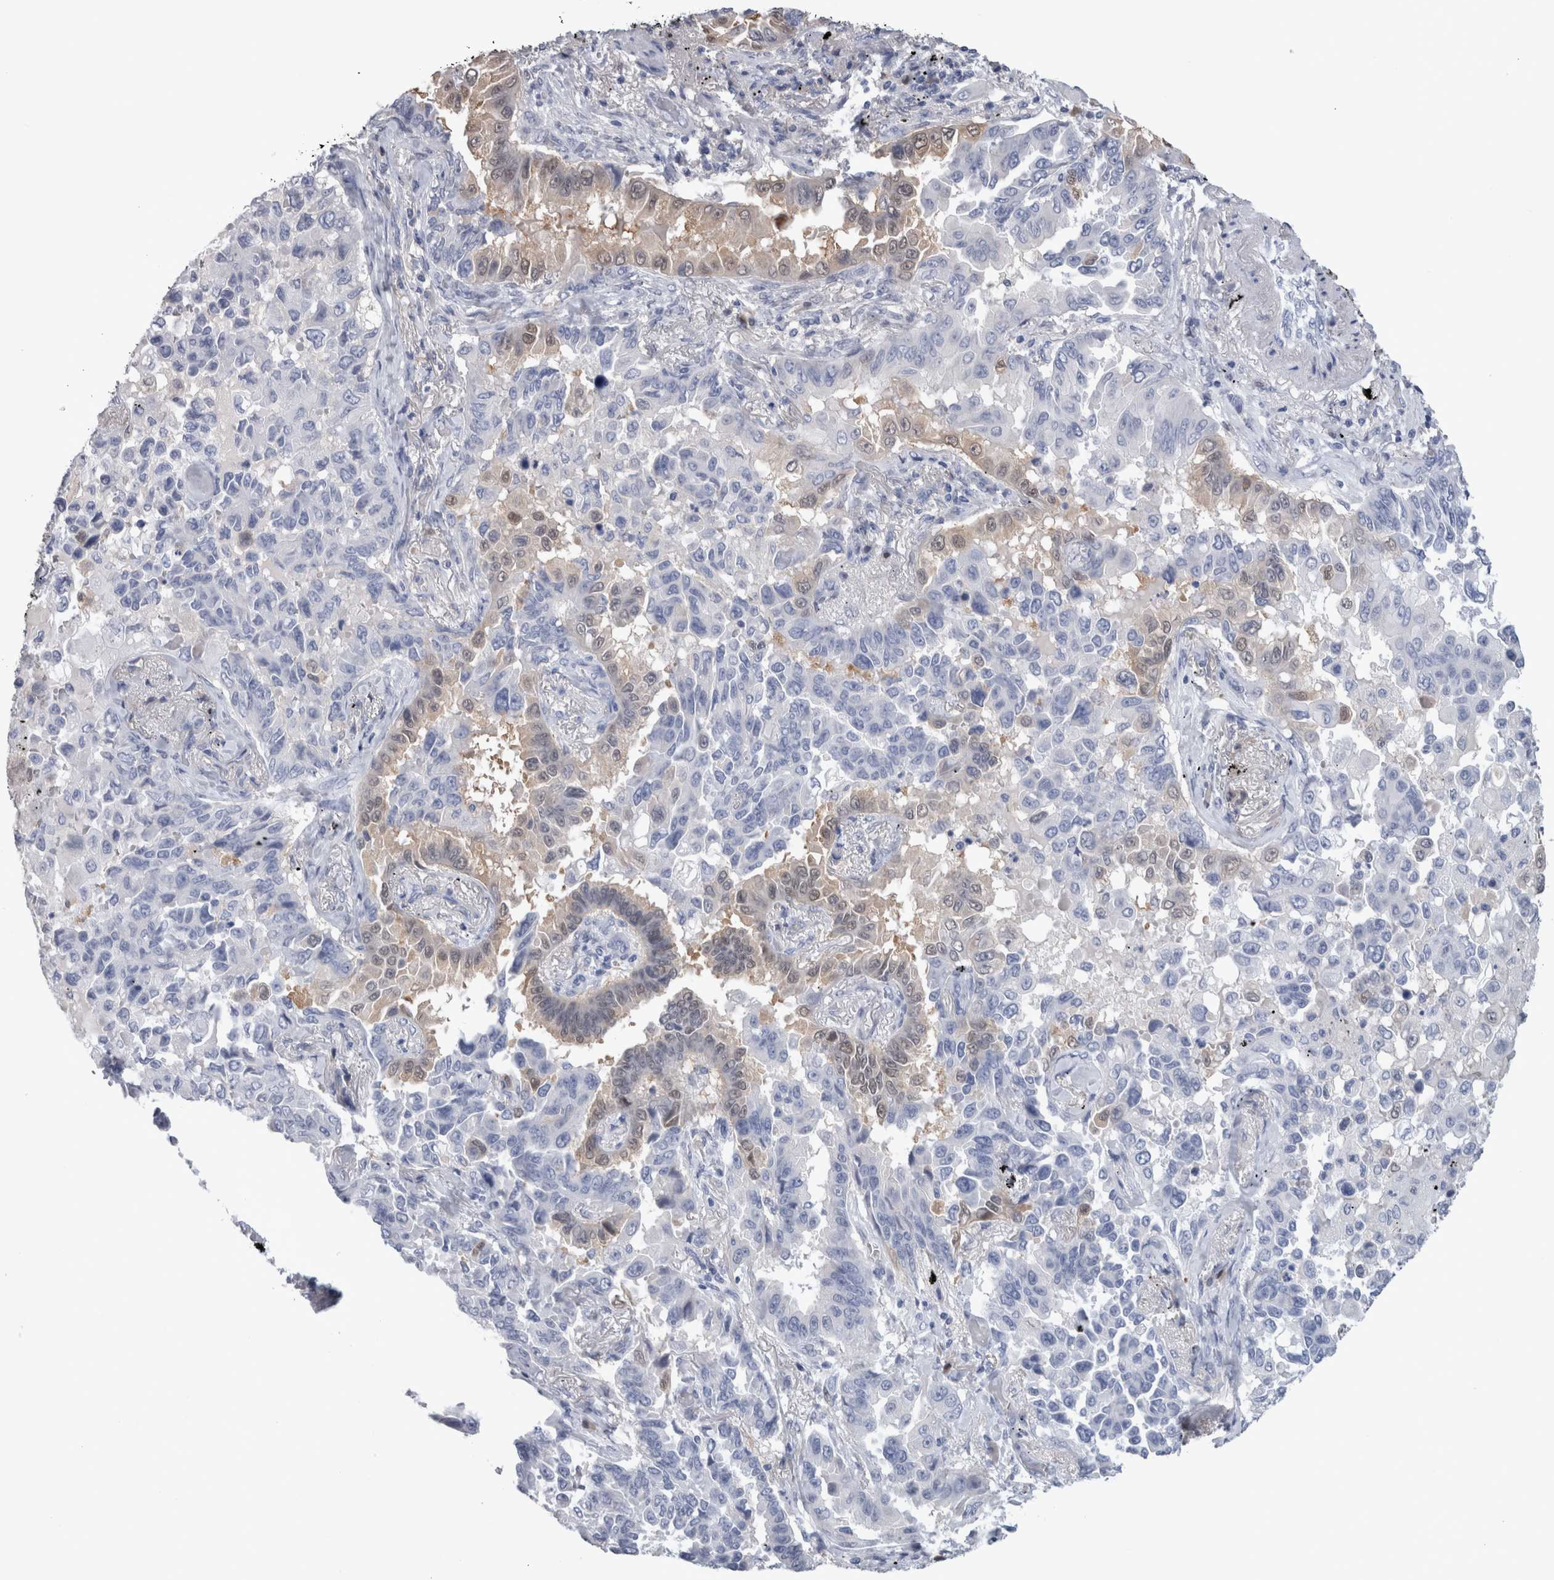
{"staining": {"intensity": "negative", "quantity": "none", "location": "none"}, "tissue": "lung cancer", "cell_type": "Tumor cells", "image_type": "cancer", "snomed": [{"axis": "morphology", "description": "Adenocarcinoma, NOS"}, {"axis": "topography", "description": "Lung"}], "caption": "Photomicrograph shows no significant protein expression in tumor cells of lung cancer (adenocarcinoma).", "gene": "CA8", "patient": {"sex": "female", "age": 67}}